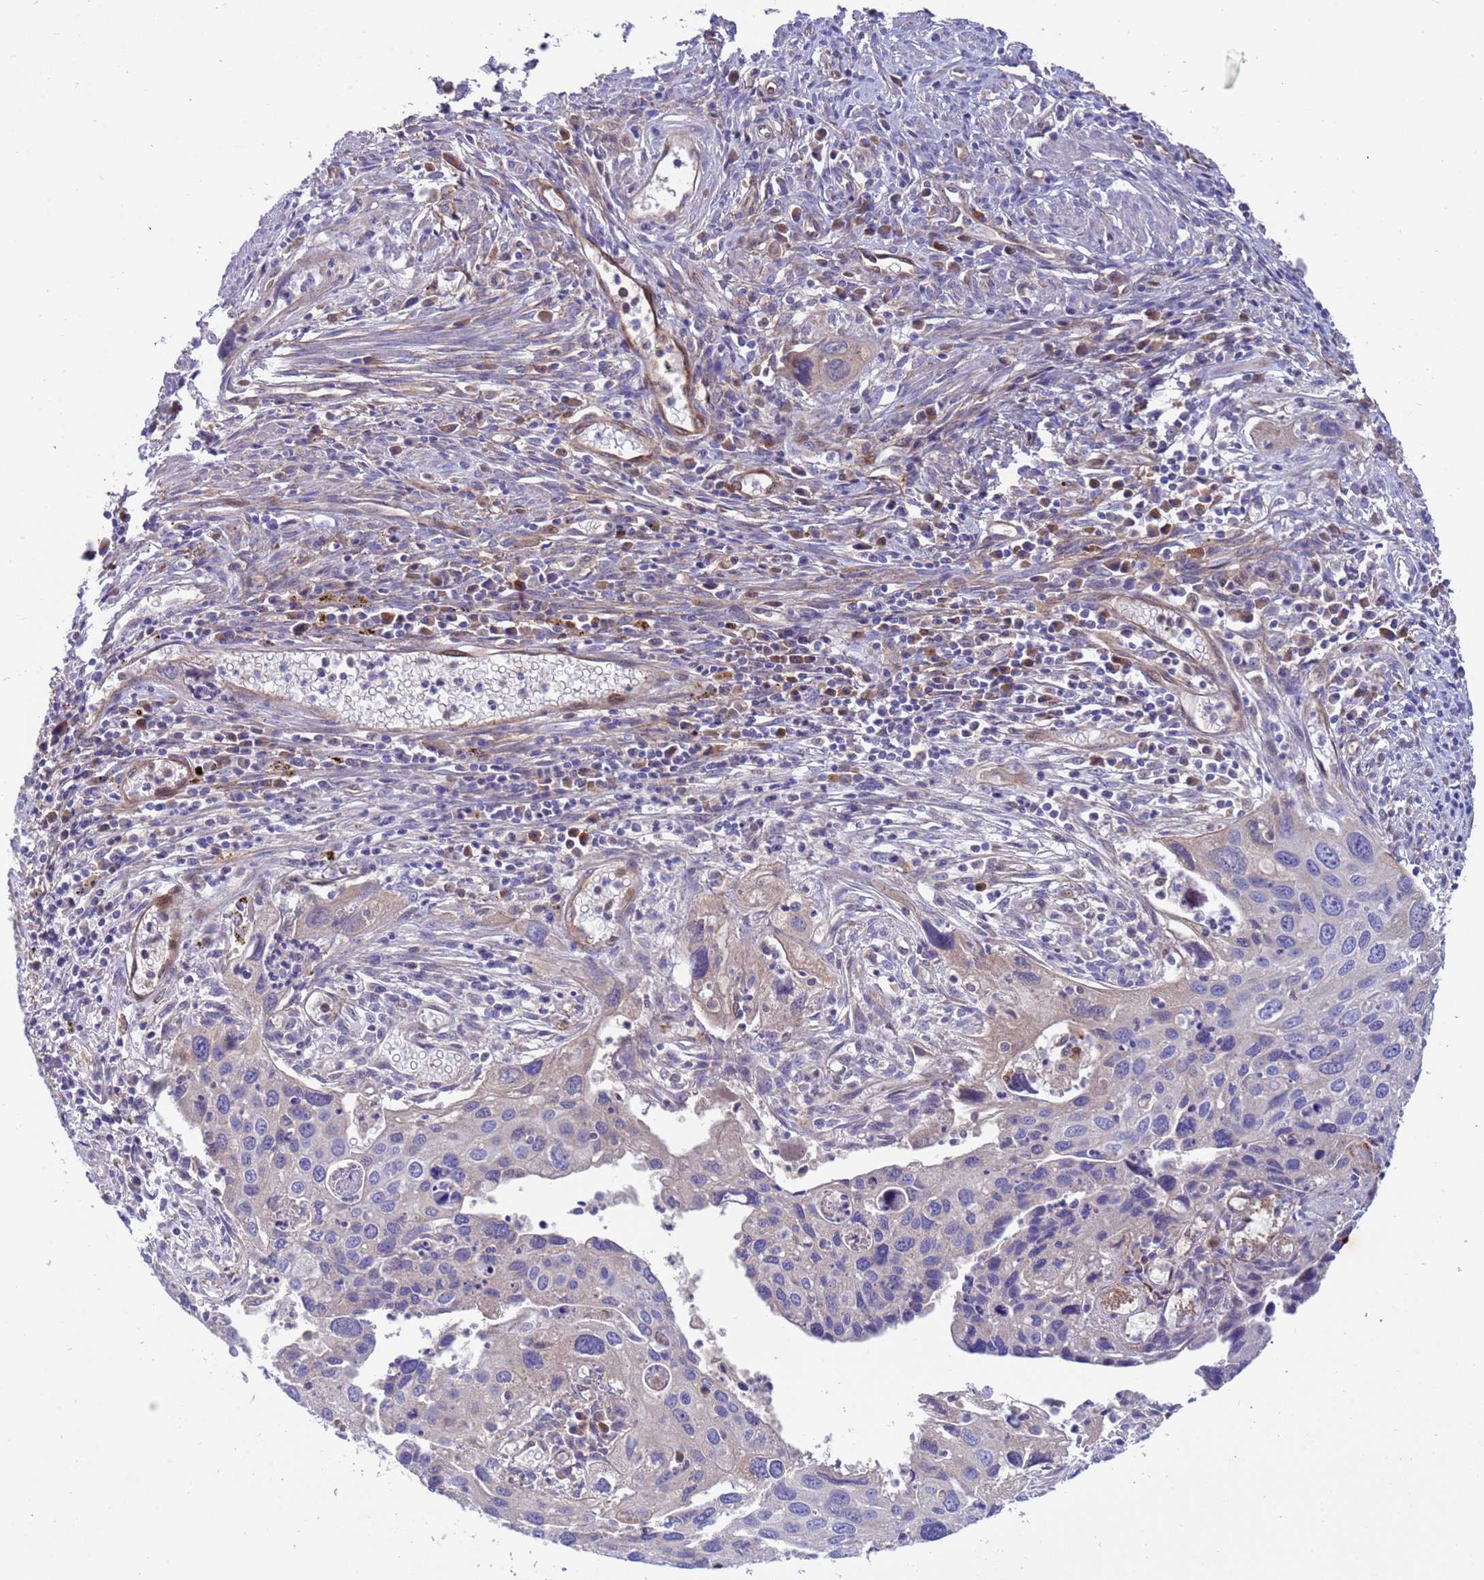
{"staining": {"intensity": "negative", "quantity": "none", "location": "none"}, "tissue": "cervical cancer", "cell_type": "Tumor cells", "image_type": "cancer", "snomed": [{"axis": "morphology", "description": "Squamous cell carcinoma, NOS"}, {"axis": "topography", "description": "Cervix"}], "caption": "An image of human cervical cancer (squamous cell carcinoma) is negative for staining in tumor cells. (DAB immunohistochemistry with hematoxylin counter stain).", "gene": "FOXRED1", "patient": {"sex": "female", "age": 55}}